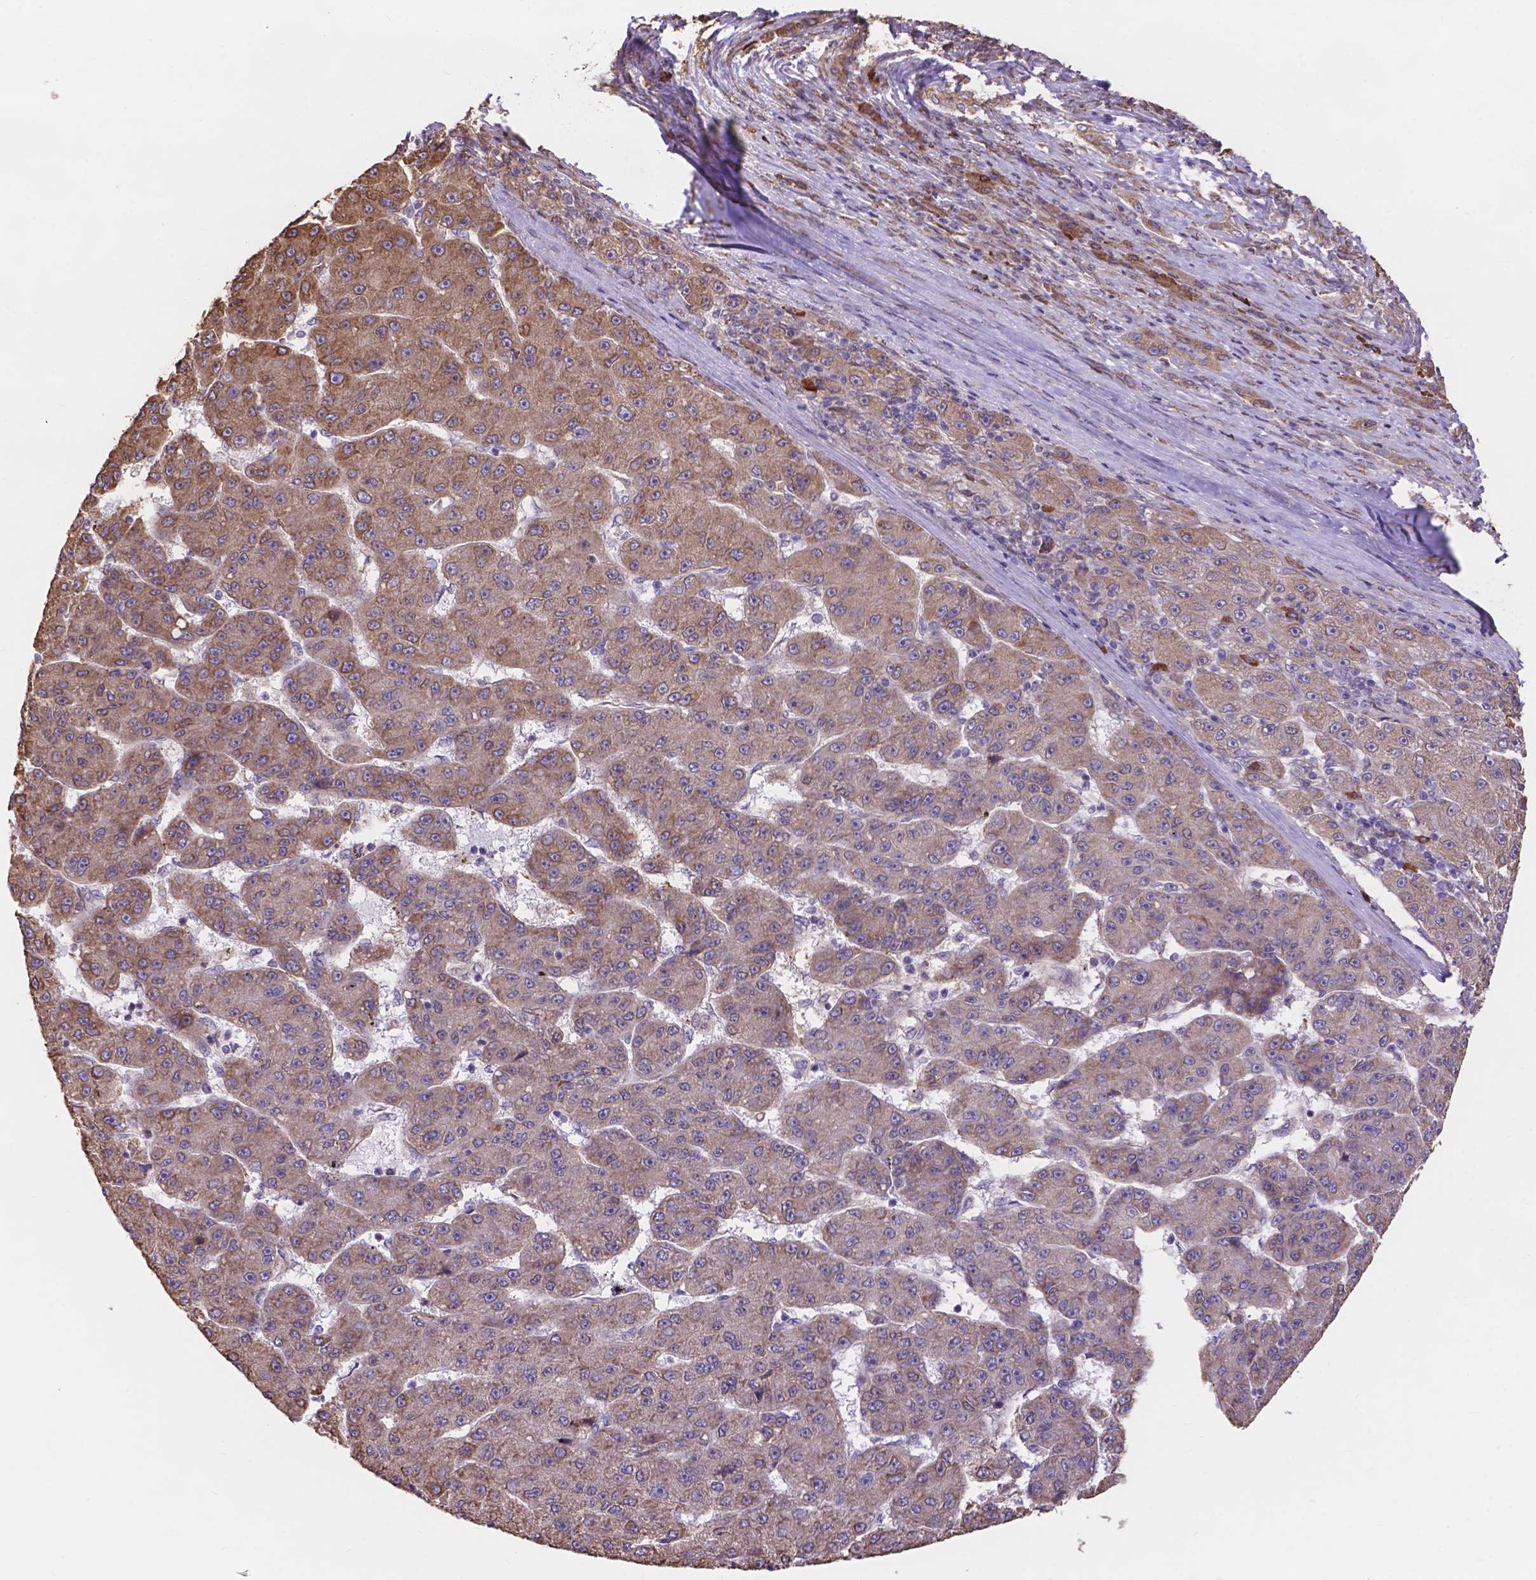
{"staining": {"intensity": "moderate", "quantity": "25%-75%", "location": "cytoplasmic/membranous"}, "tissue": "liver cancer", "cell_type": "Tumor cells", "image_type": "cancer", "snomed": [{"axis": "morphology", "description": "Carcinoma, Hepatocellular, NOS"}, {"axis": "topography", "description": "Liver"}], "caption": "The photomicrograph reveals immunohistochemical staining of liver cancer. There is moderate cytoplasmic/membranous staining is present in approximately 25%-75% of tumor cells.", "gene": "IPO11", "patient": {"sex": "male", "age": 67}}